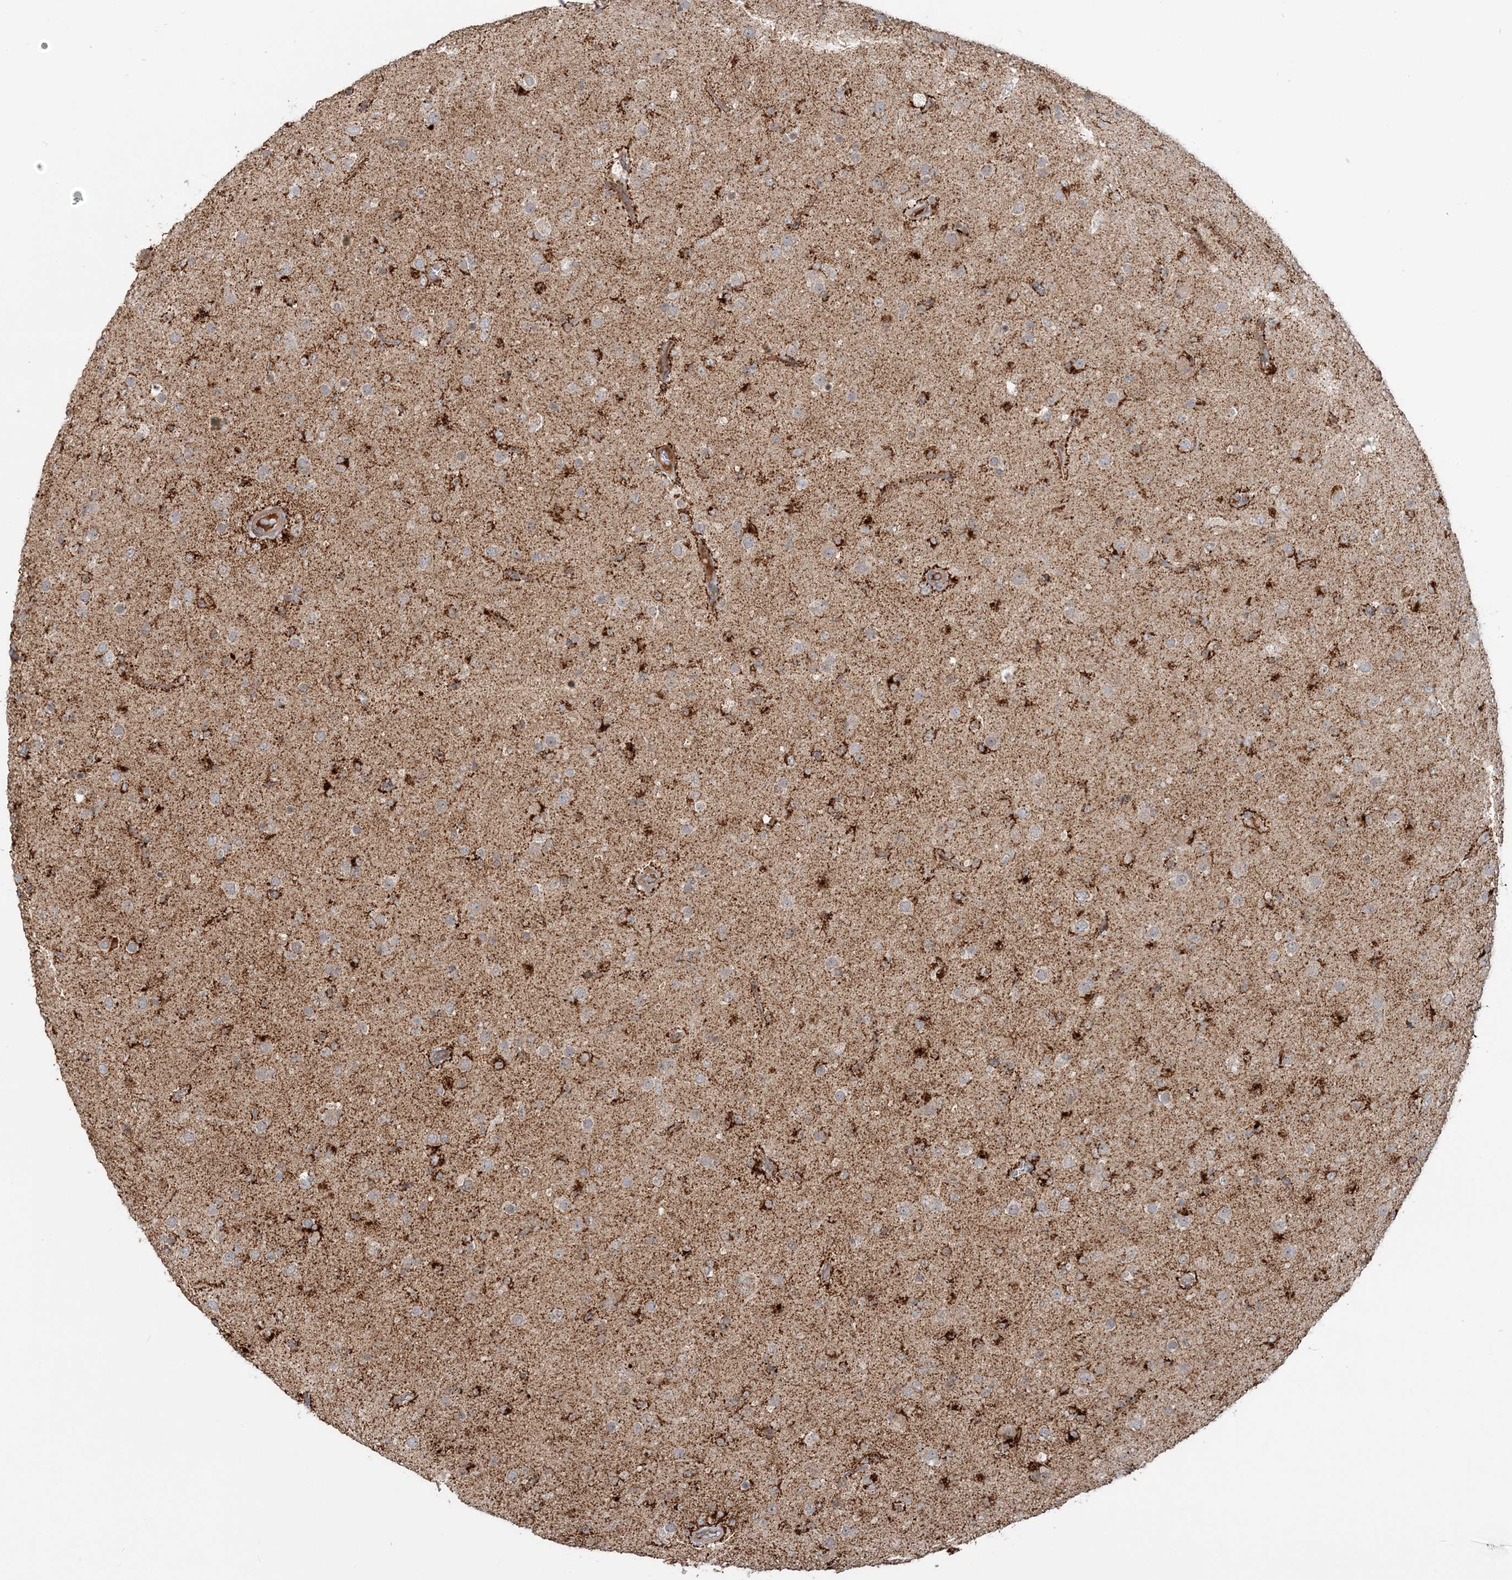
{"staining": {"intensity": "weak", "quantity": "<25%", "location": "cytoplasmic/membranous"}, "tissue": "glioma", "cell_type": "Tumor cells", "image_type": "cancer", "snomed": [{"axis": "morphology", "description": "Glioma, malignant, Low grade"}, {"axis": "topography", "description": "Brain"}], "caption": "High power microscopy image of an immunohistochemistry (IHC) micrograph of low-grade glioma (malignant), revealing no significant staining in tumor cells.", "gene": "SH3PXD2A", "patient": {"sex": "male", "age": 65}}